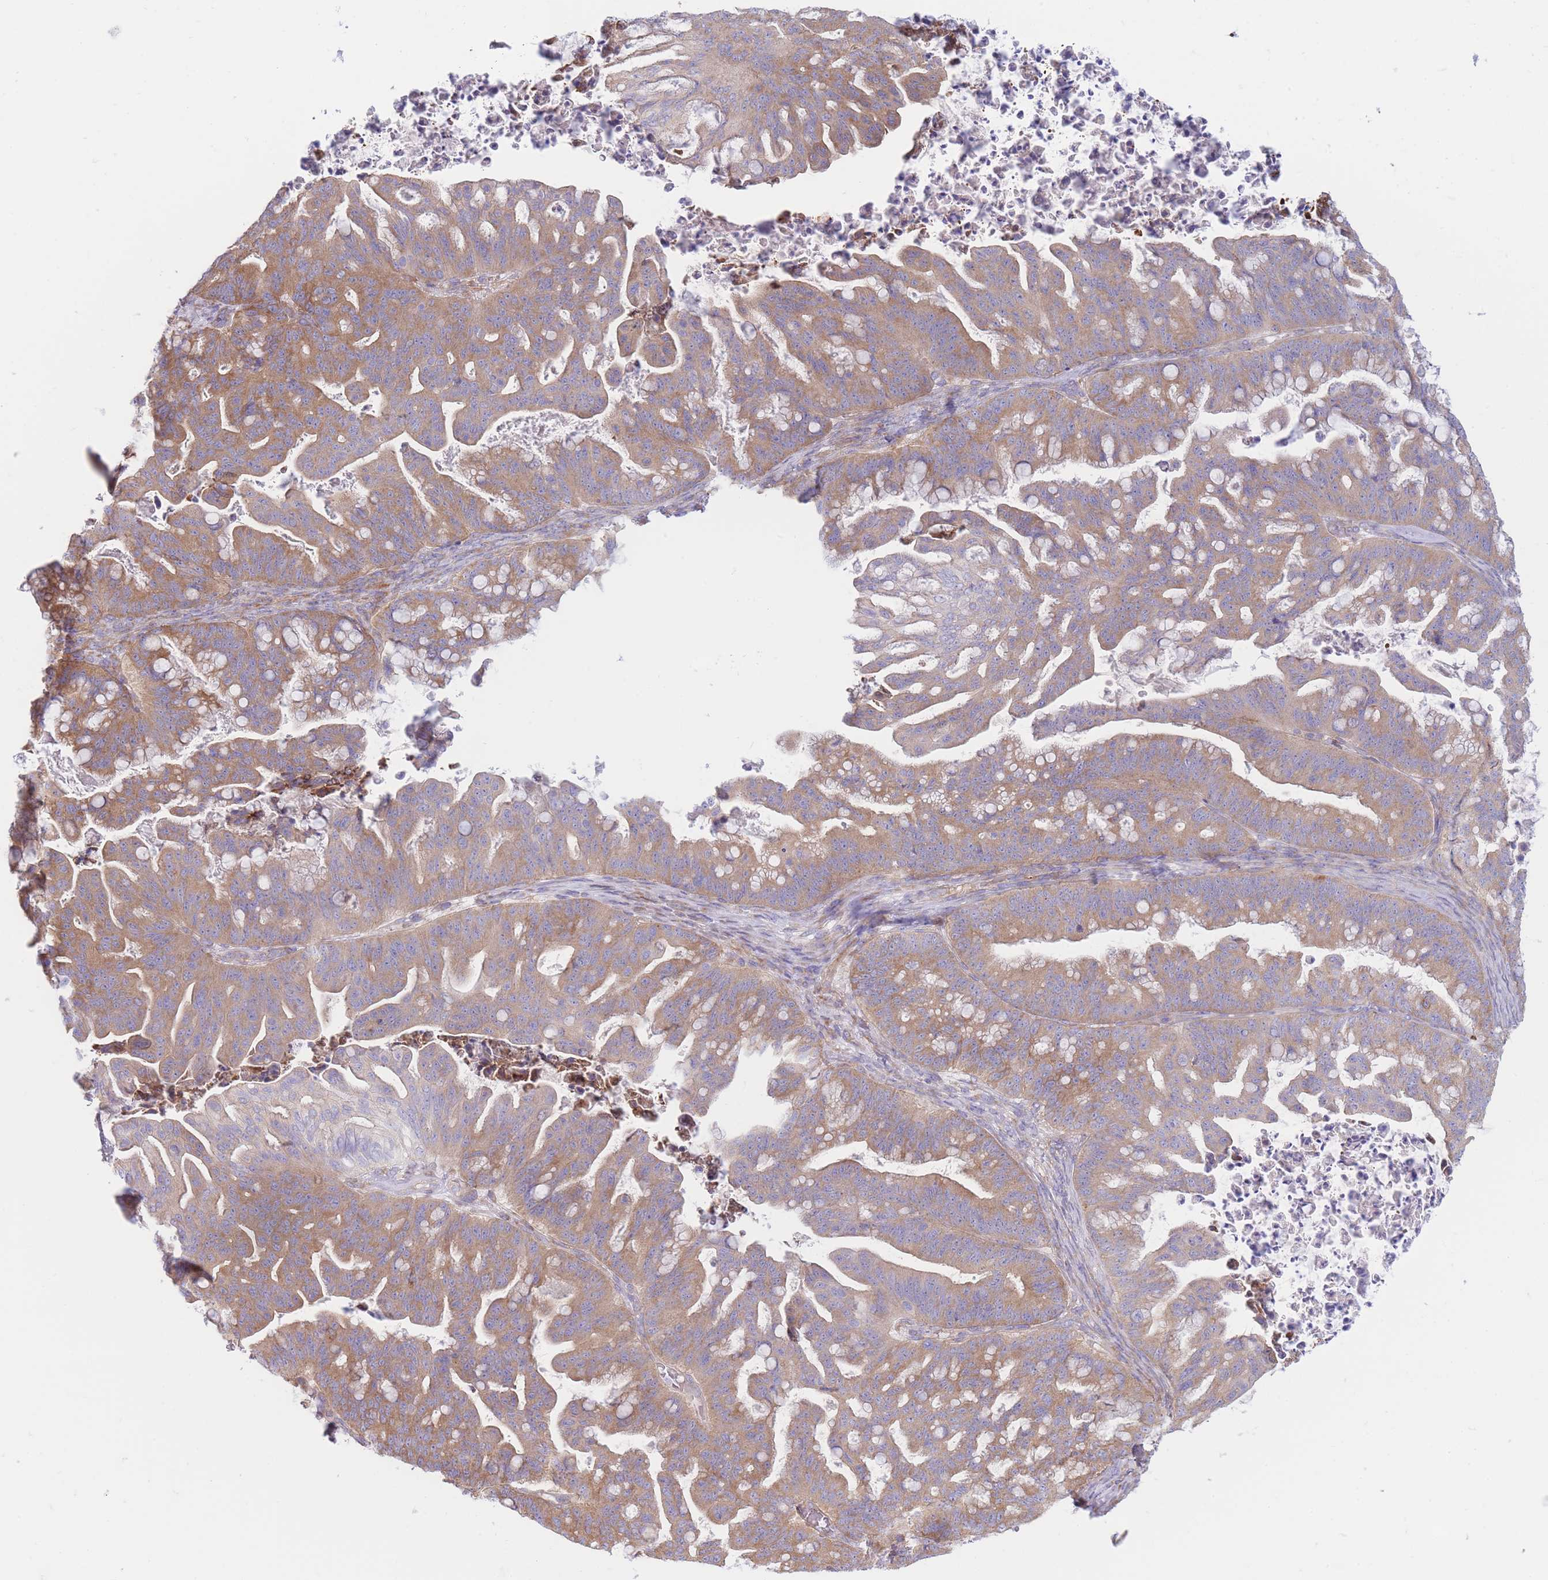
{"staining": {"intensity": "moderate", "quantity": ">75%", "location": "cytoplasmic/membranous"}, "tissue": "ovarian cancer", "cell_type": "Tumor cells", "image_type": "cancer", "snomed": [{"axis": "morphology", "description": "Cystadenocarcinoma, mucinous, NOS"}, {"axis": "topography", "description": "Ovary"}], "caption": "Ovarian mucinous cystadenocarcinoma stained with a protein marker exhibits moderate staining in tumor cells.", "gene": "SH2B2", "patient": {"sex": "female", "age": 67}}